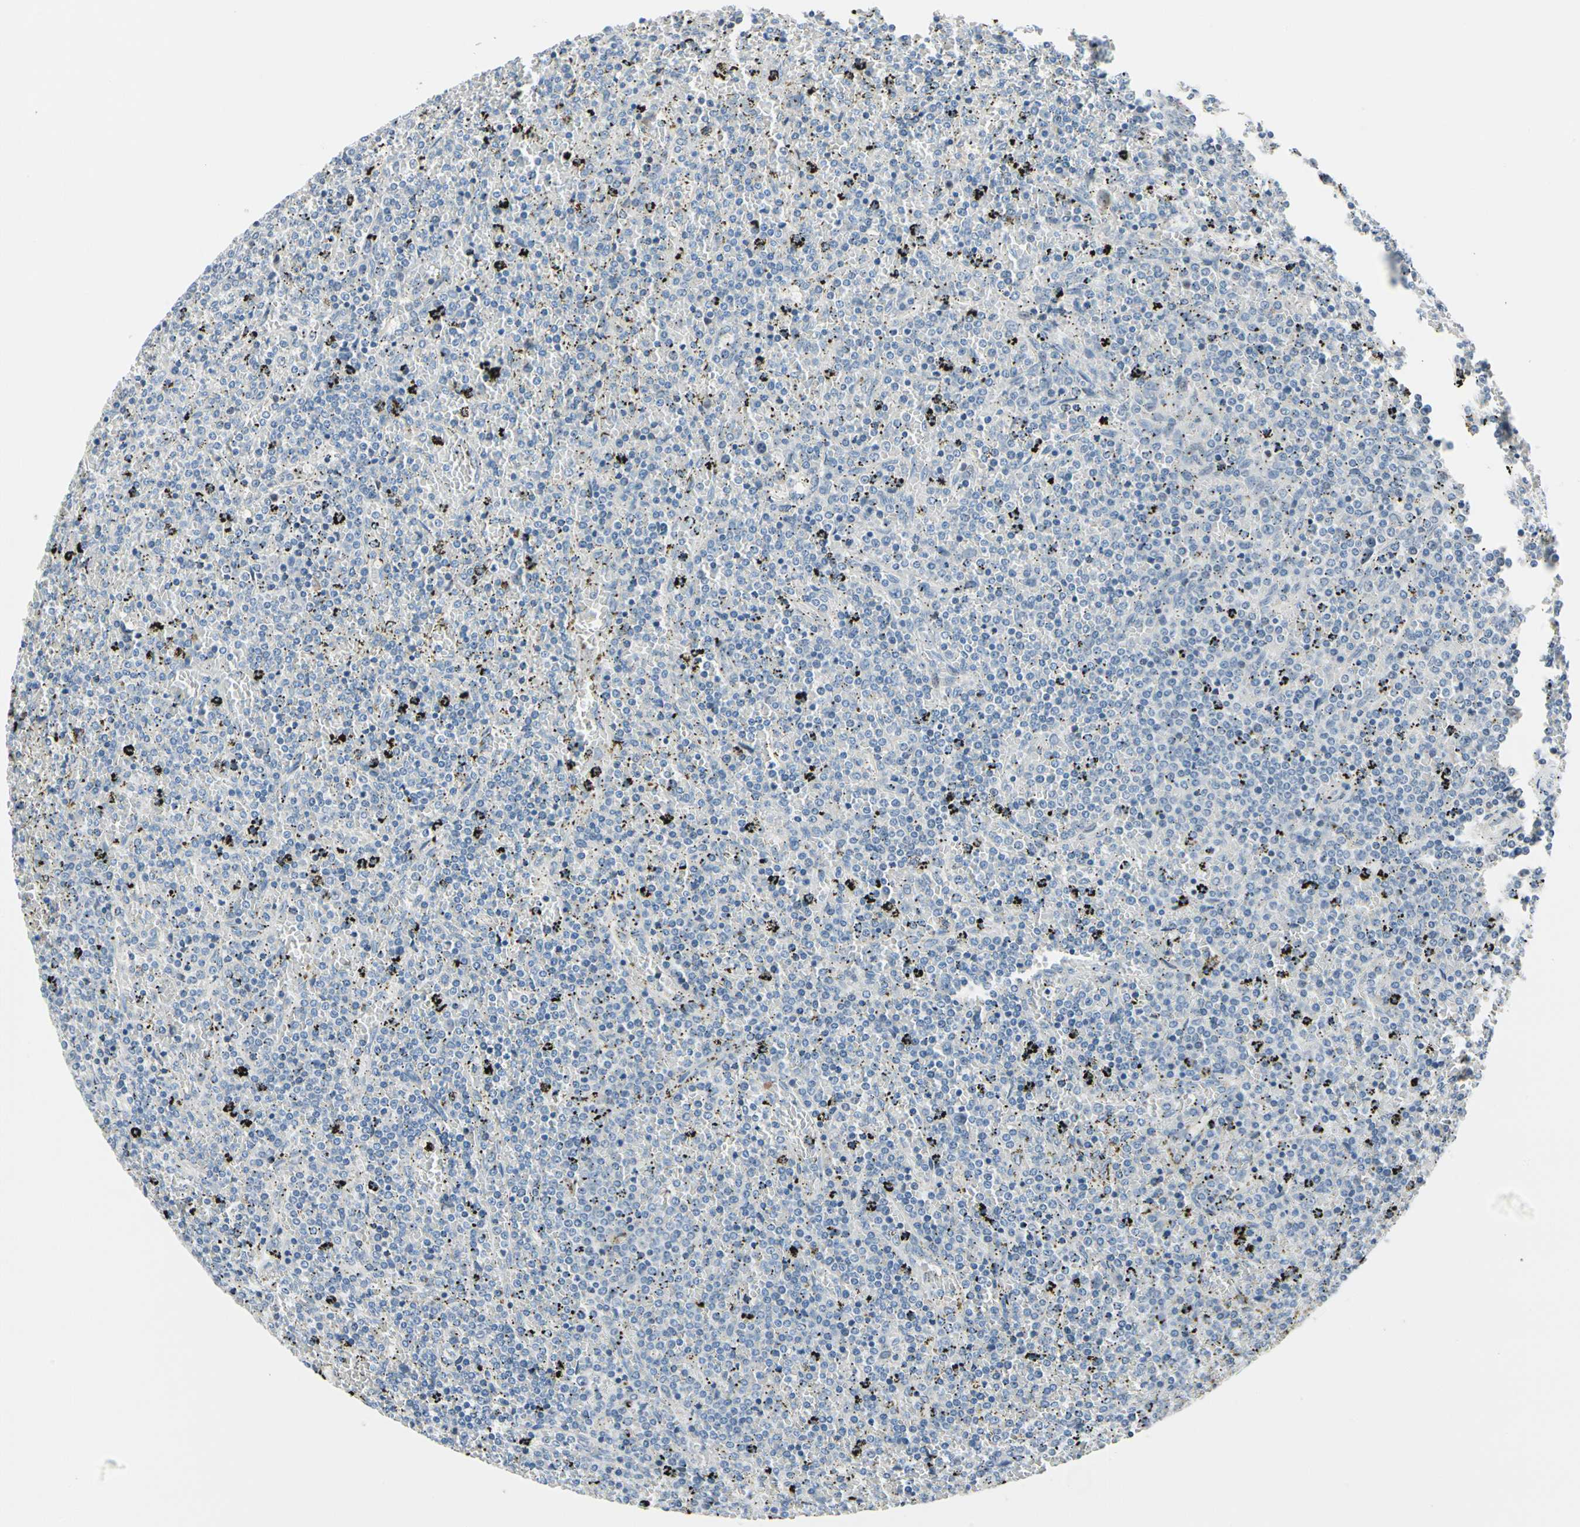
{"staining": {"intensity": "negative", "quantity": "none", "location": "none"}, "tissue": "lymphoma", "cell_type": "Tumor cells", "image_type": "cancer", "snomed": [{"axis": "morphology", "description": "Malignant lymphoma, non-Hodgkin's type, Low grade"}, {"axis": "topography", "description": "Spleen"}], "caption": "There is no significant expression in tumor cells of low-grade malignant lymphoma, non-Hodgkin's type.", "gene": "TXN", "patient": {"sex": "female", "age": 77}}